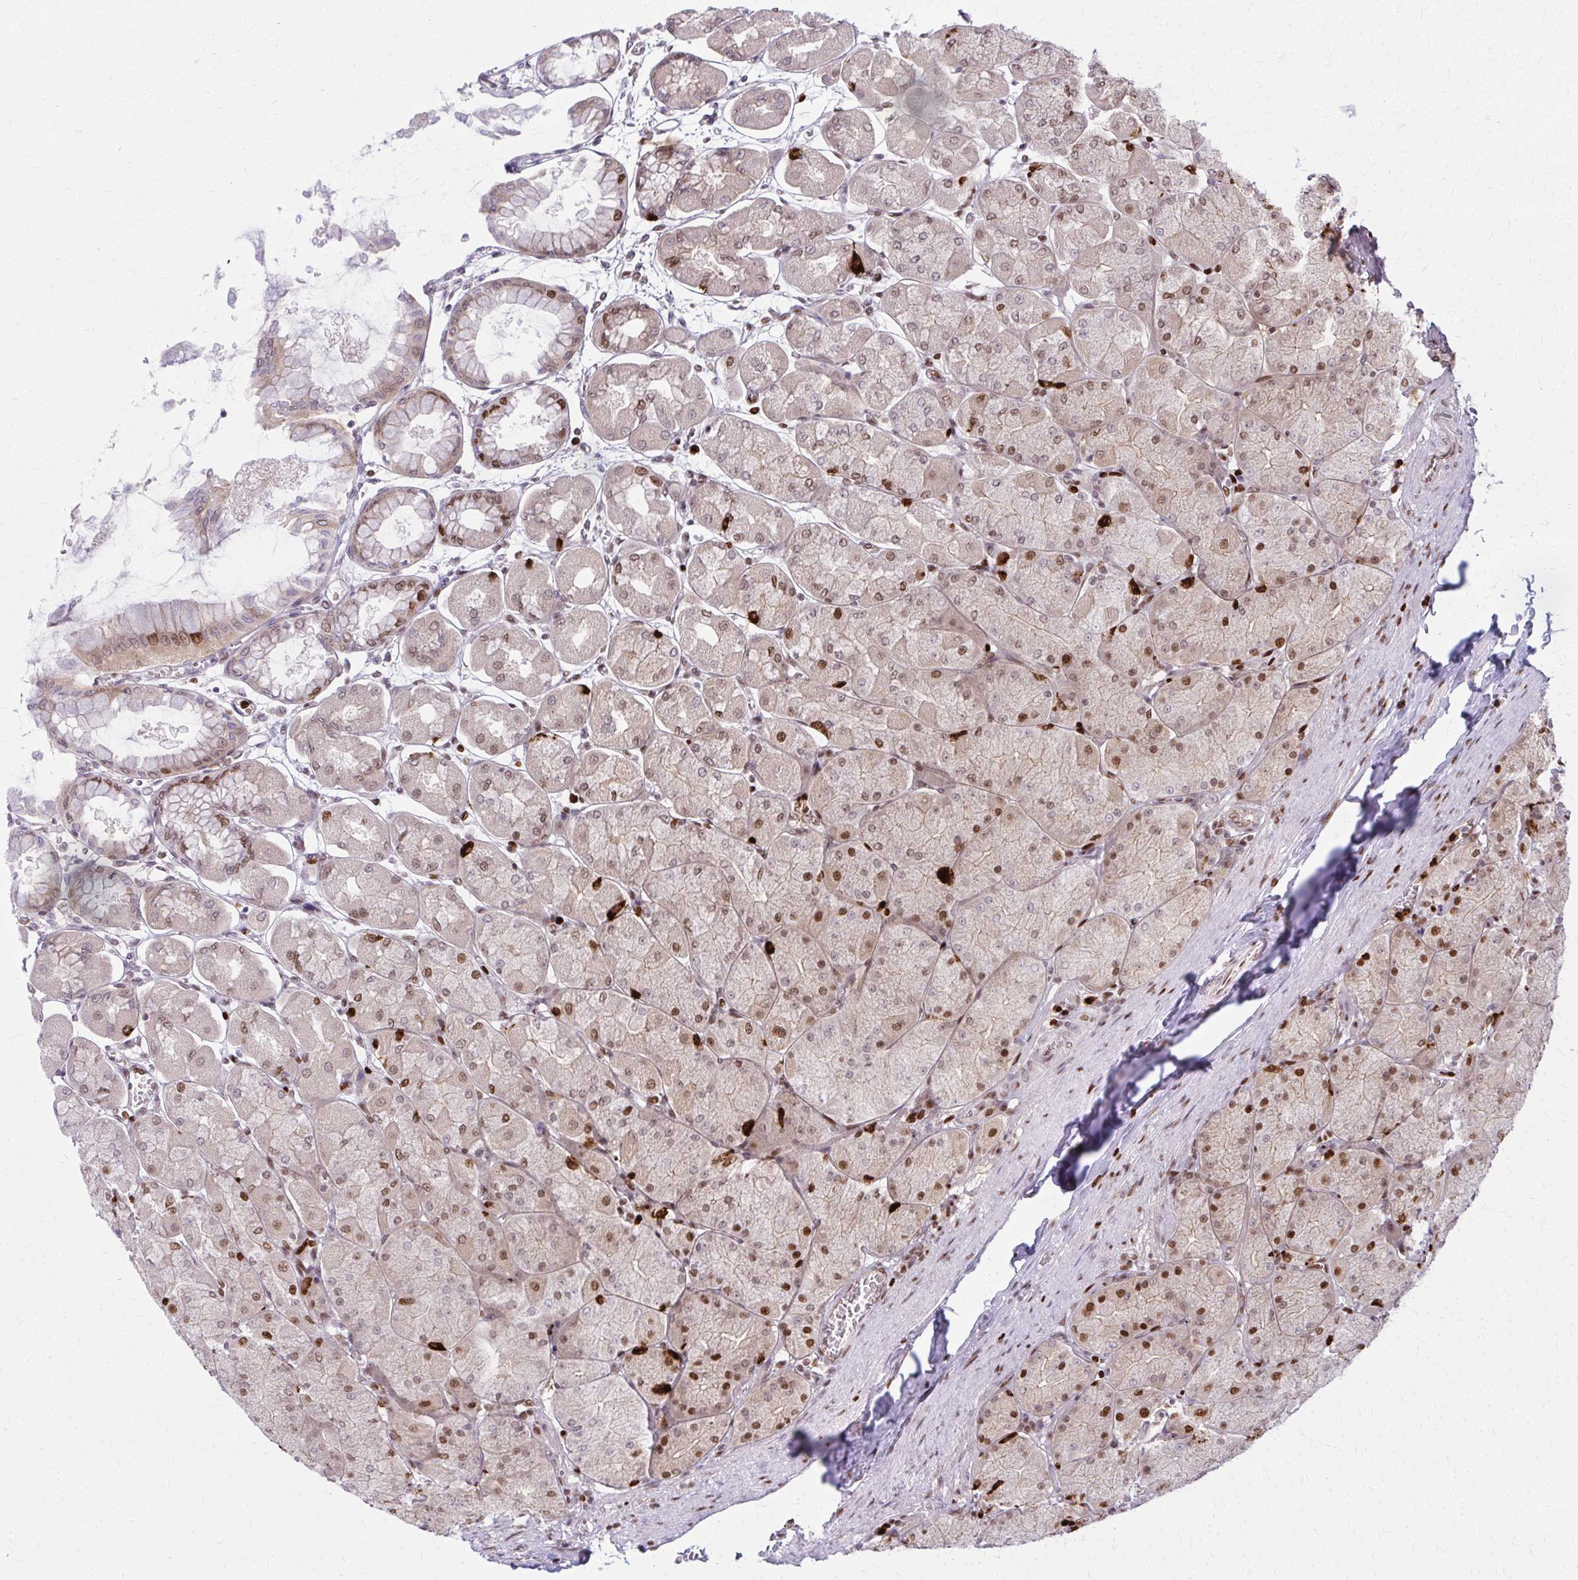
{"staining": {"intensity": "strong", "quantity": "25%-75%", "location": "nuclear"}, "tissue": "stomach", "cell_type": "Glandular cells", "image_type": "normal", "snomed": [{"axis": "morphology", "description": "Normal tissue, NOS"}, {"axis": "topography", "description": "Stomach, upper"}], "caption": "IHC (DAB (3,3'-diaminobenzidine)) staining of normal human stomach shows strong nuclear protein staining in approximately 25%-75% of glandular cells.", "gene": "ZNF559", "patient": {"sex": "female", "age": 56}}